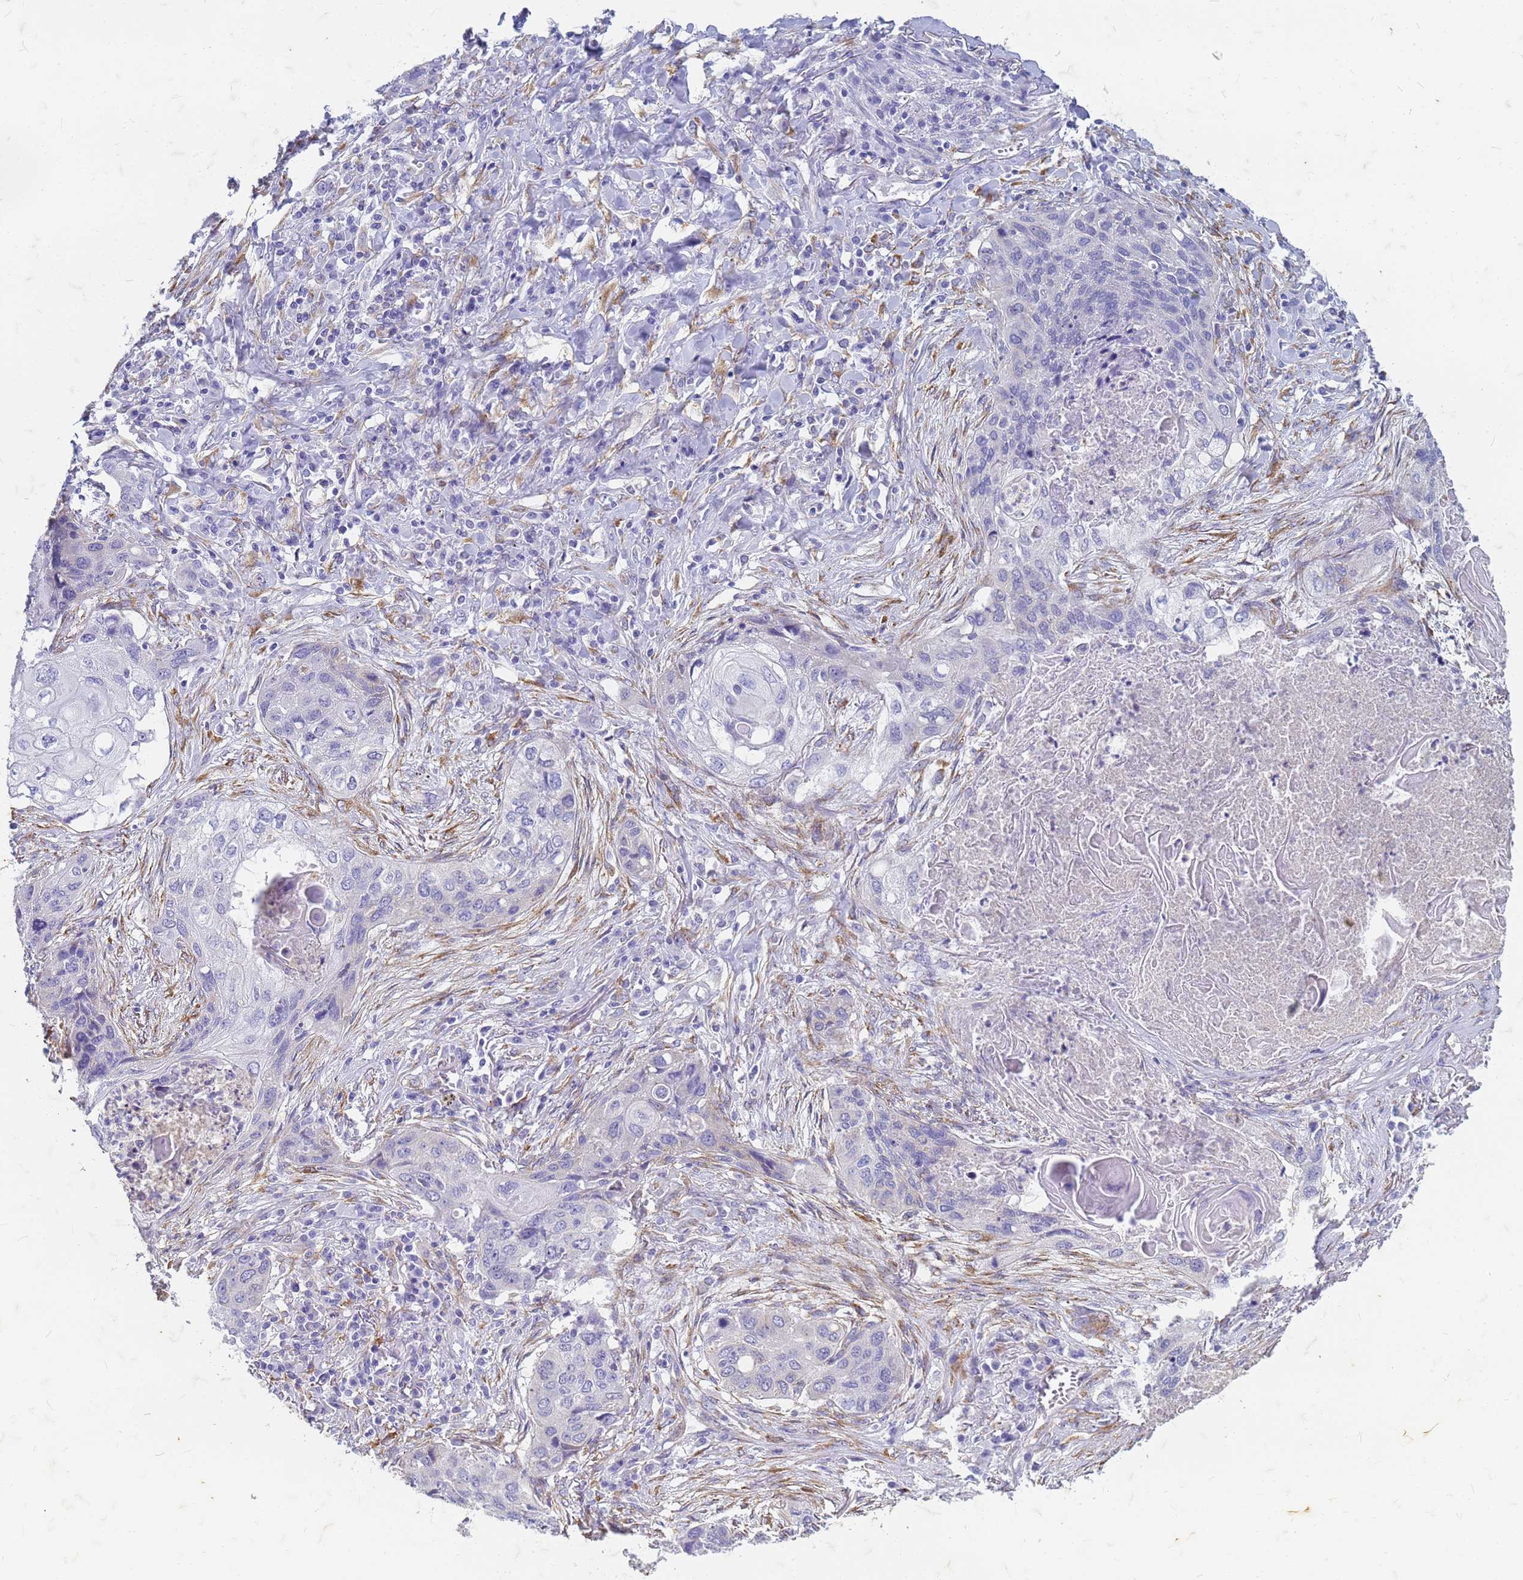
{"staining": {"intensity": "negative", "quantity": "none", "location": "none"}, "tissue": "lung cancer", "cell_type": "Tumor cells", "image_type": "cancer", "snomed": [{"axis": "morphology", "description": "Squamous cell carcinoma, NOS"}, {"axis": "topography", "description": "Lung"}], "caption": "Immunohistochemical staining of lung squamous cell carcinoma exhibits no significant expression in tumor cells. (IHC, brightfield microscopy, high magnification).", "gene": "TRIM64B", "patient": {"sex": "female", "age": 63}}